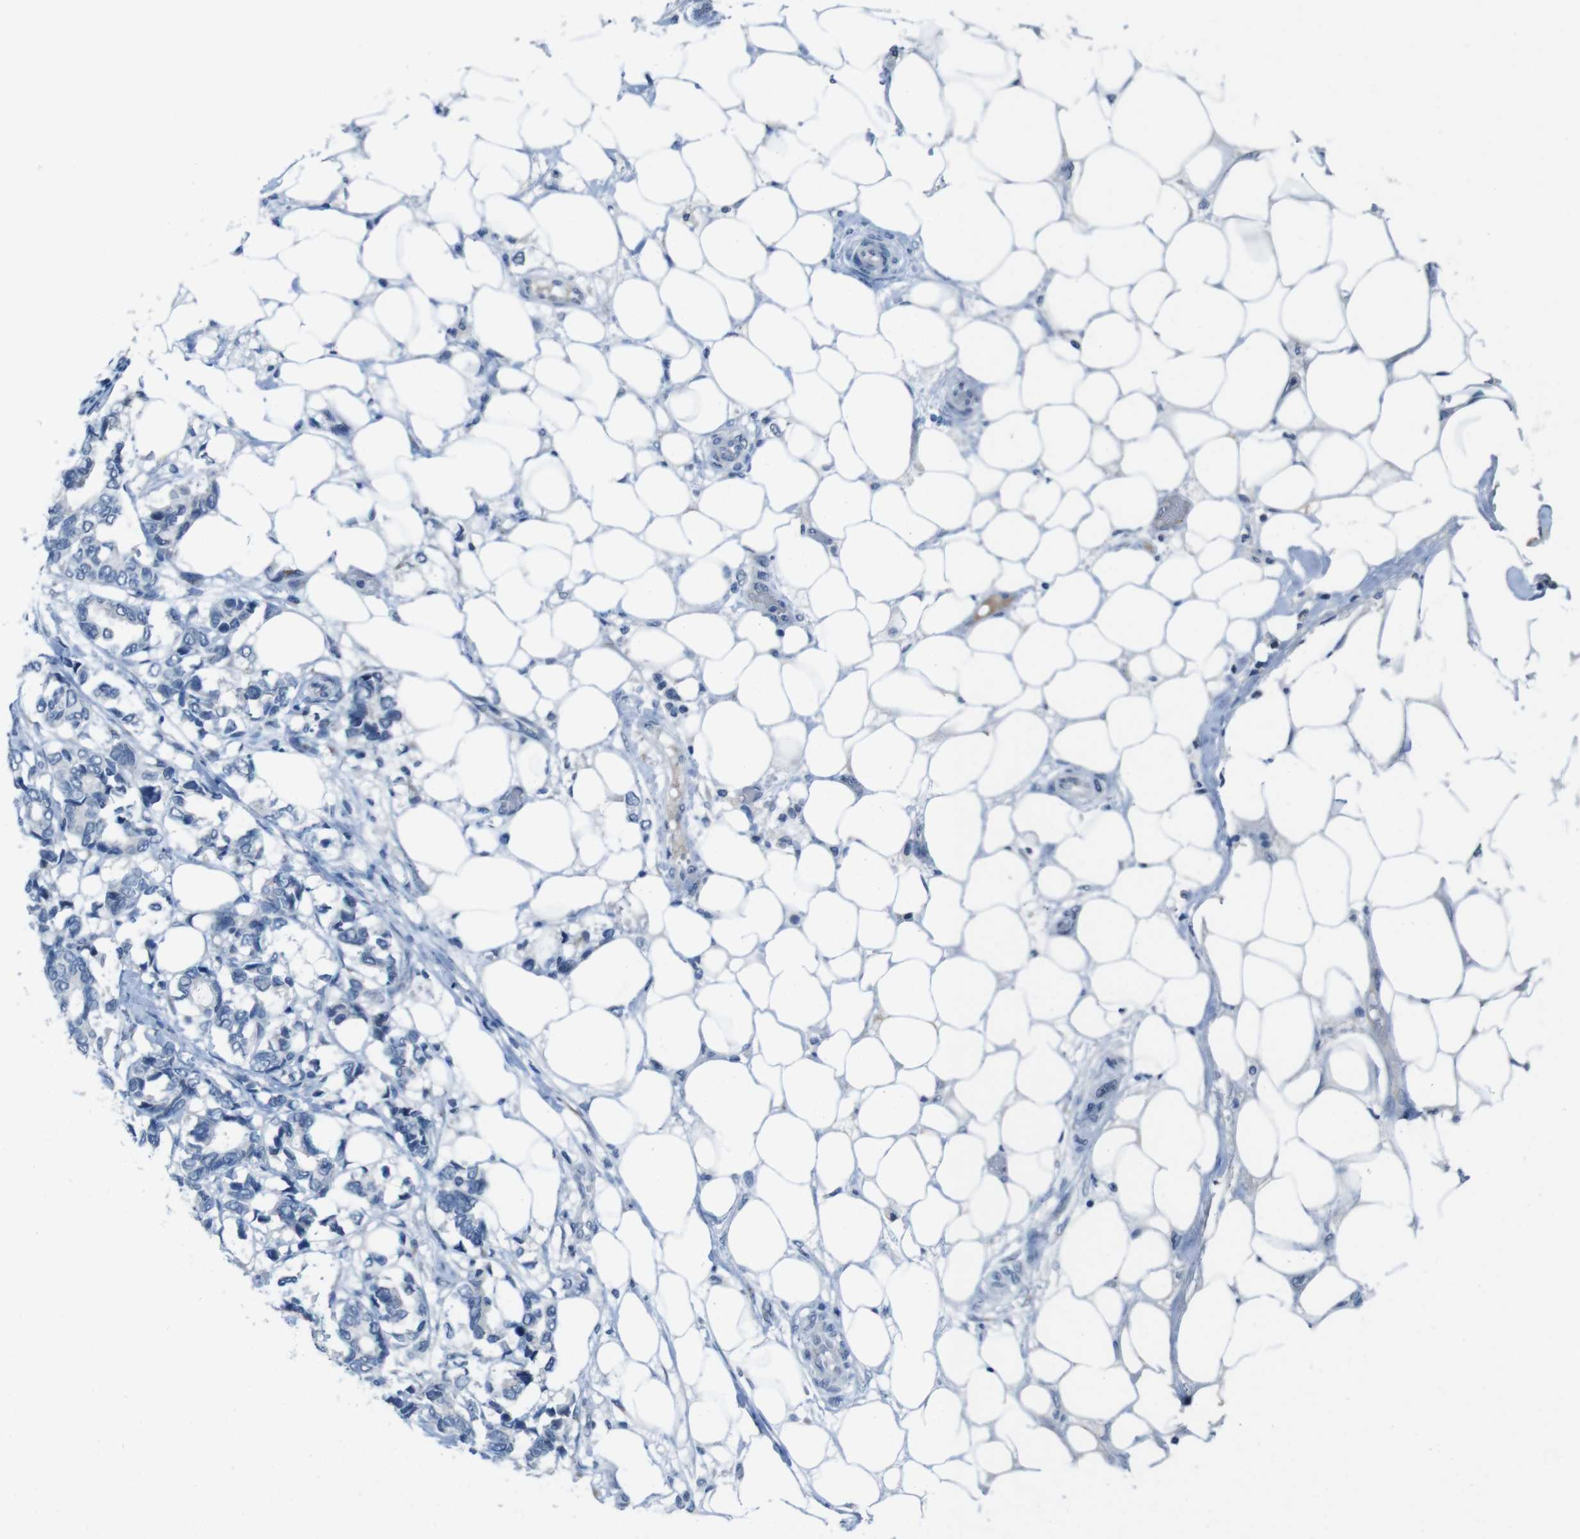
{"staining": {"intensity": "negative", "quantity": "none", "location": "none"}, "tissue": "breast cancer", "cell_type": "Tumor cells", "image_type": "cancer", "snomed": [{"axis": "morphology", "description": "Duct carcinoma"}, {"axis": "topography", "description": "Breast"}], "caption": "Immunohistochemistry micrograph of neoplastic tissue: human intraductal carcinoma (breast) stained with DAB (3,3'-diaminobenzidine) shows no significant protein staining in tumor cells.", "gene": "CDHR2", "patient": {"sex": "female", "age": 87}}